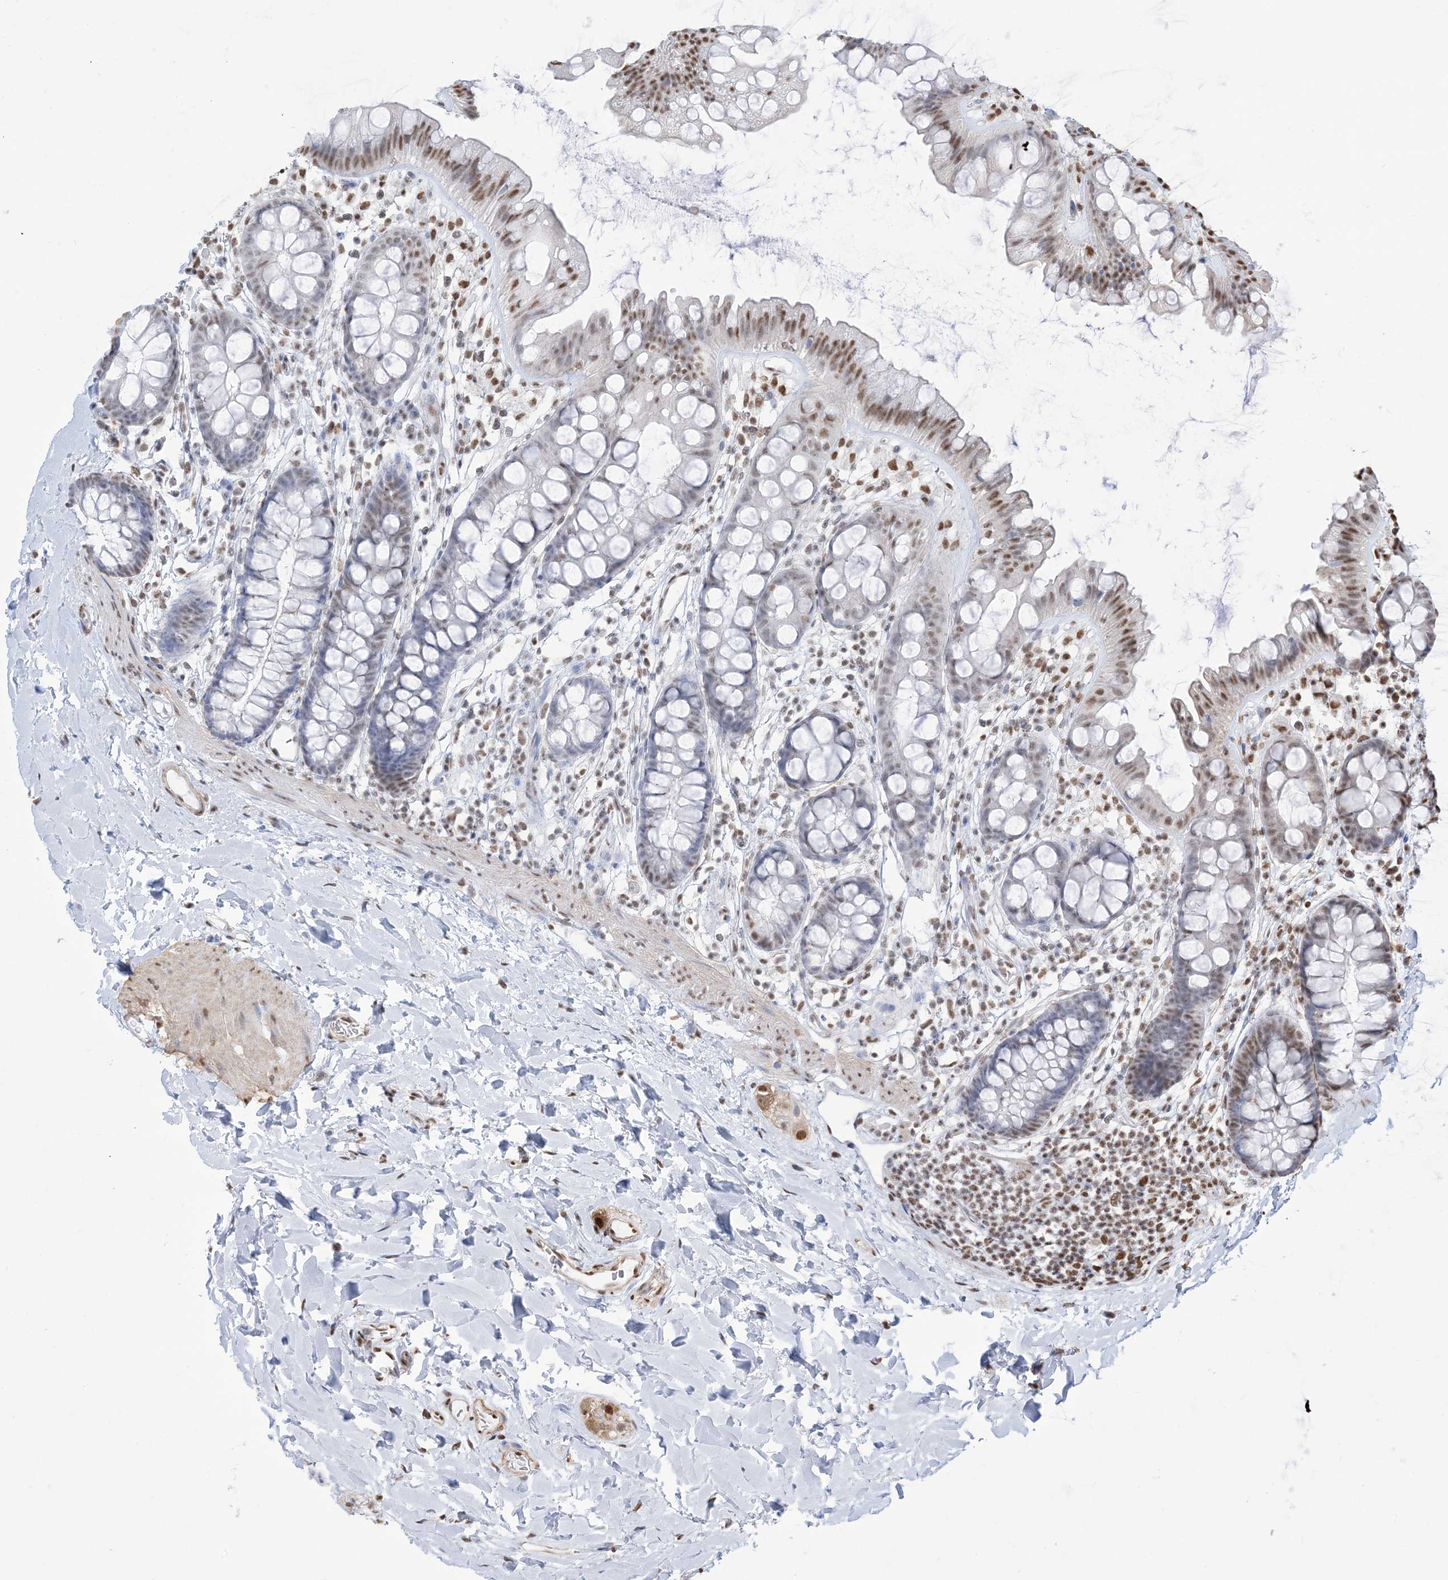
{"staining": {"intensity": "moderate", "quantity": ">75%", "location": "nuclear"}, "tissue": "colon", "cell_type": "Endothelial cells", "image_type": "normal", "snomed": [{"axis": "morphology", "description": "Normal tissue, NOS"}, {"axis": "topography", "description": "Colon"}], "caption": "Immunohistochemical staining of unremarkable human colon demonstrates medium levels of moderate nuclear staining in approximately >75% of endothelial cells.", "gene": "ZNF792", "patient": {"sex": "female", "age": 62}}